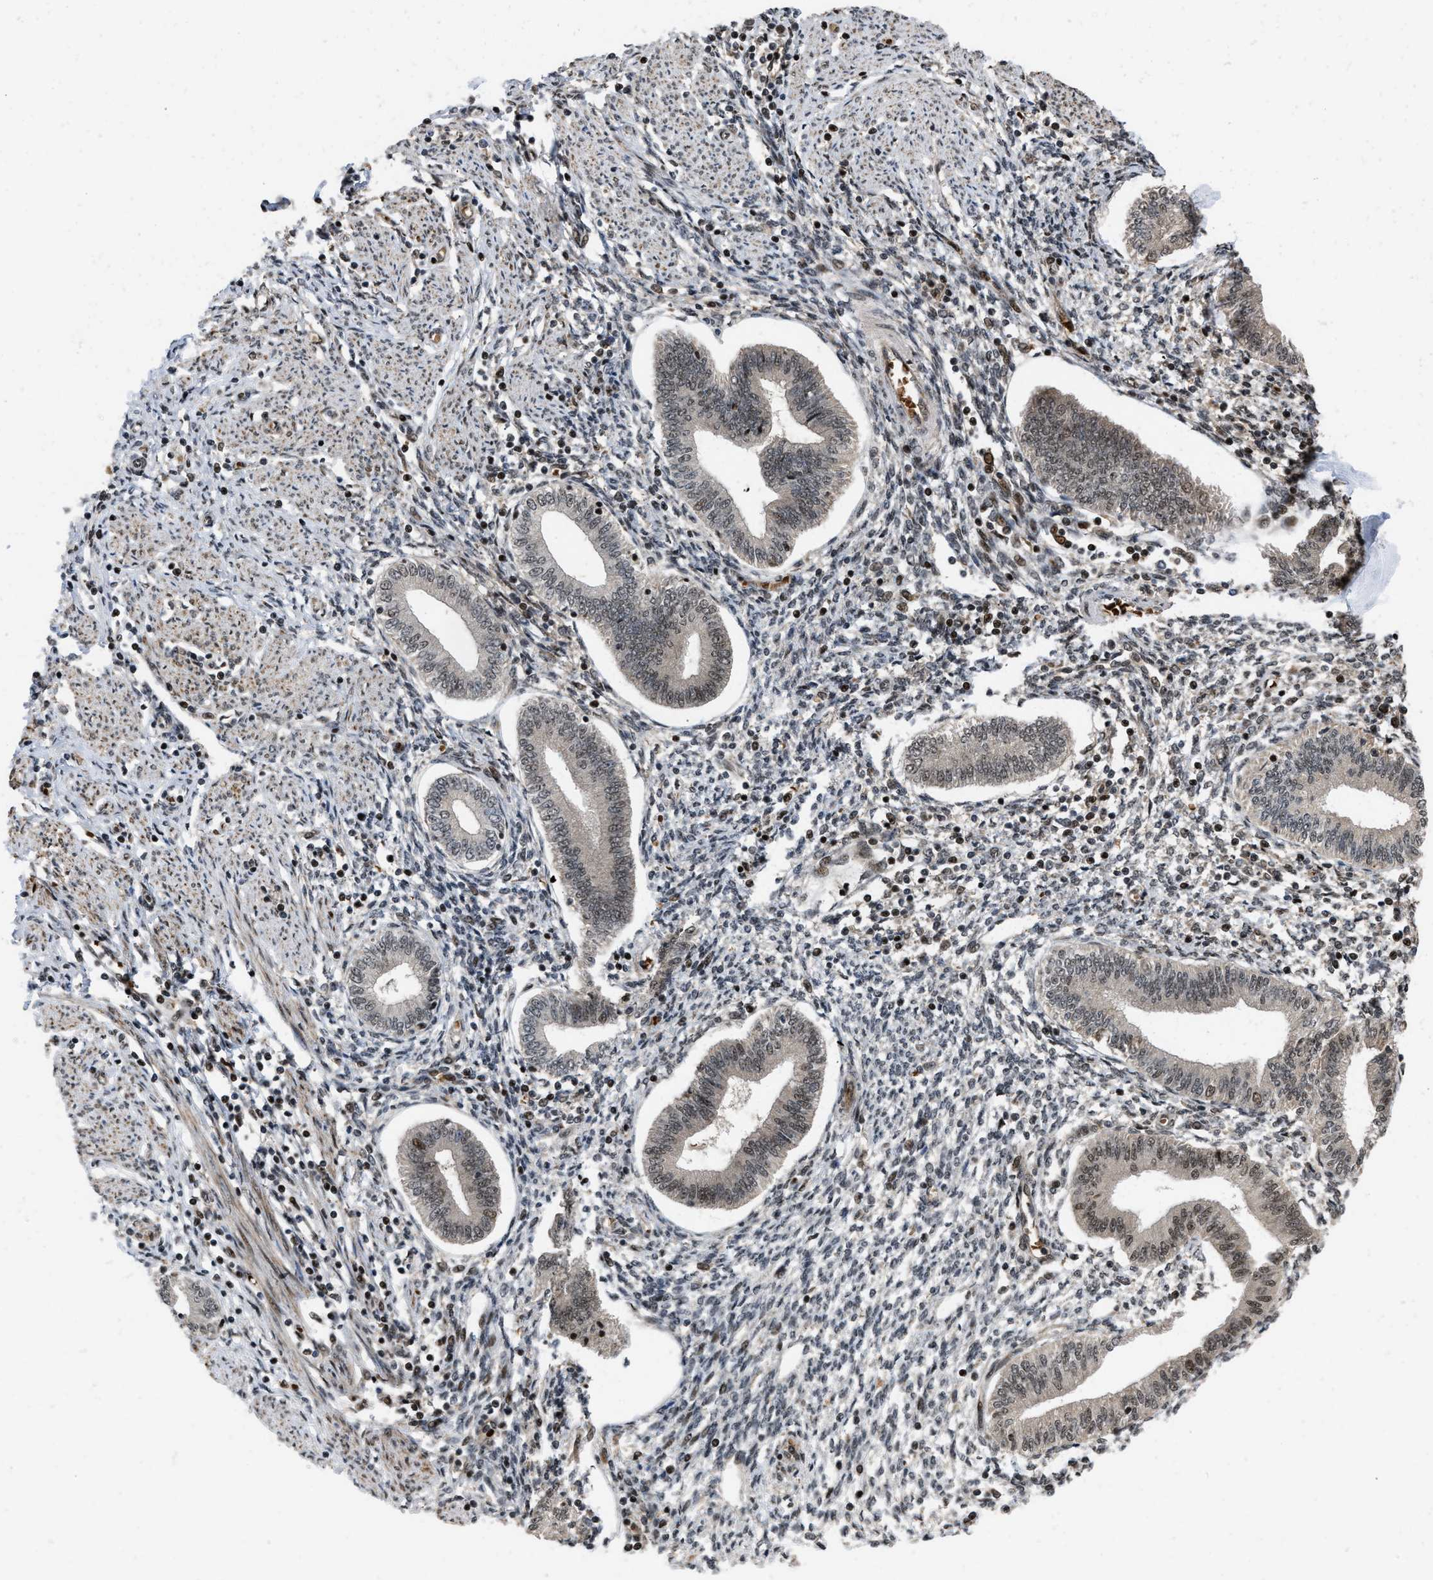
{"staining": {"intensity": "strong", "quantity": "25%-75%", "location": "nuclear"}, "tissue": "endometrium", "cell_type": "Cells in endometrial stroma", "image_type": "normal", "snomed": [{"axis": "morphology", "description": "Normal tissue, NOS"}, {"axis": "topography", "description": "Endometrium"}], "caption": "Unremarkable endometrium demonstrates strong nuclear staining in approximately 25%-75% of cells in endometrial stroma Immunohistochemistry stains the protein of interest in brown and the nuclei are stained blue..", "gene": "ANKRD11", "patient": {"sex": "female", "age": 50}}